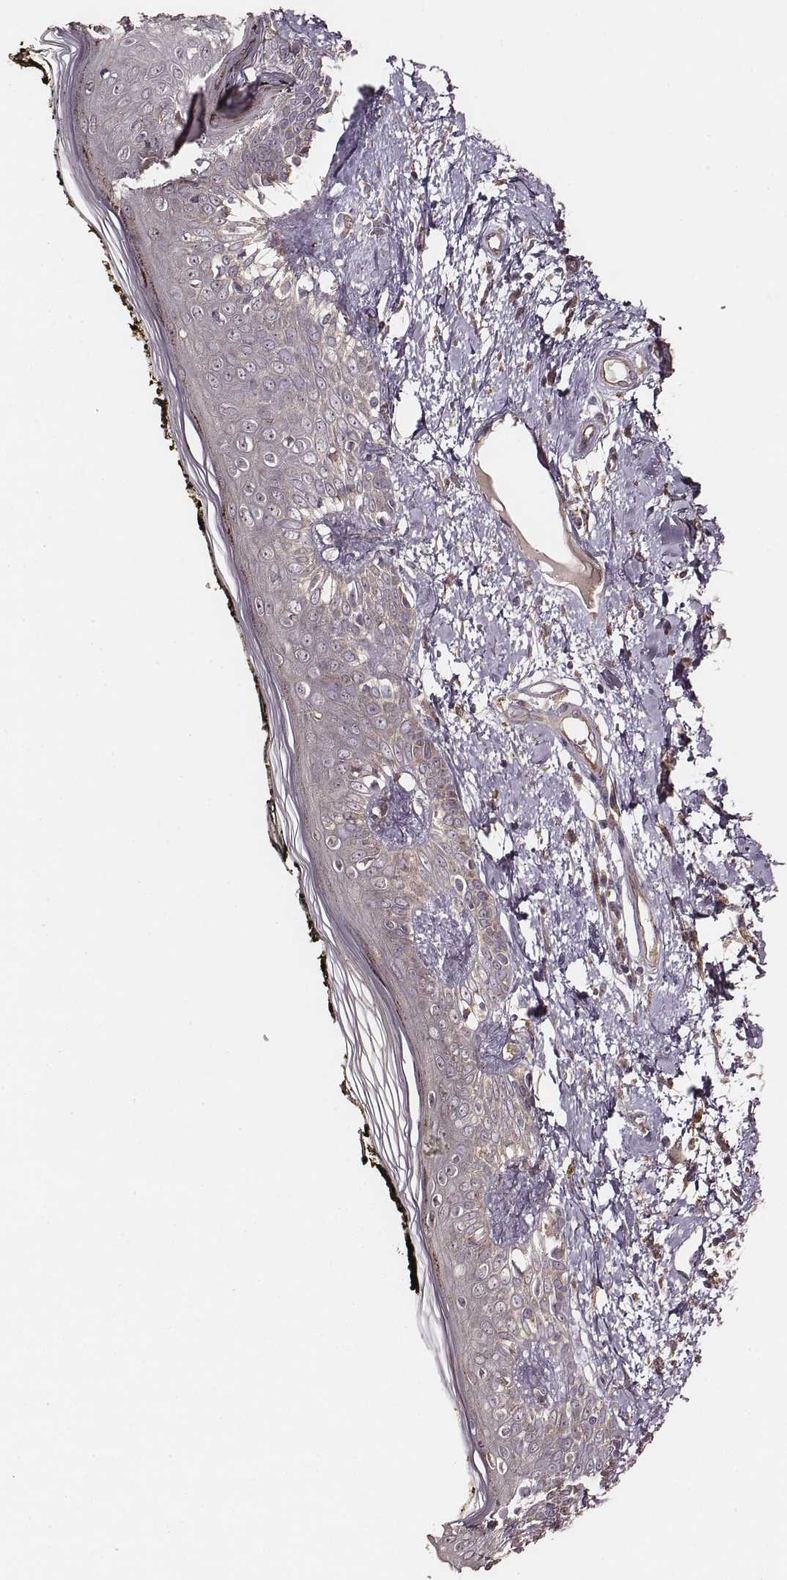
{"staining": {"intensity": "moderate", "quantity": ">75%", "location": "cytoplasmic/membranous"}, "tissue": "skin", "cell_type": "Fibroblasts", "image_type": "normal", "snomed": [{"axis": "morphology", "description": "Normal tissue, NOS"}, {"axis": "topography", "description": "Skin"}], "caption": "This micrograph reveals unremarkable skin stained with immunohistochemistry to label a protein in brown. The cytoplasmic/membranous of fibroblasts show moderate positivity for the protein. Nuclei are counter-stained blue.", "gene": "VPS26A", "patient": {"sex": "male", "age": 76}}